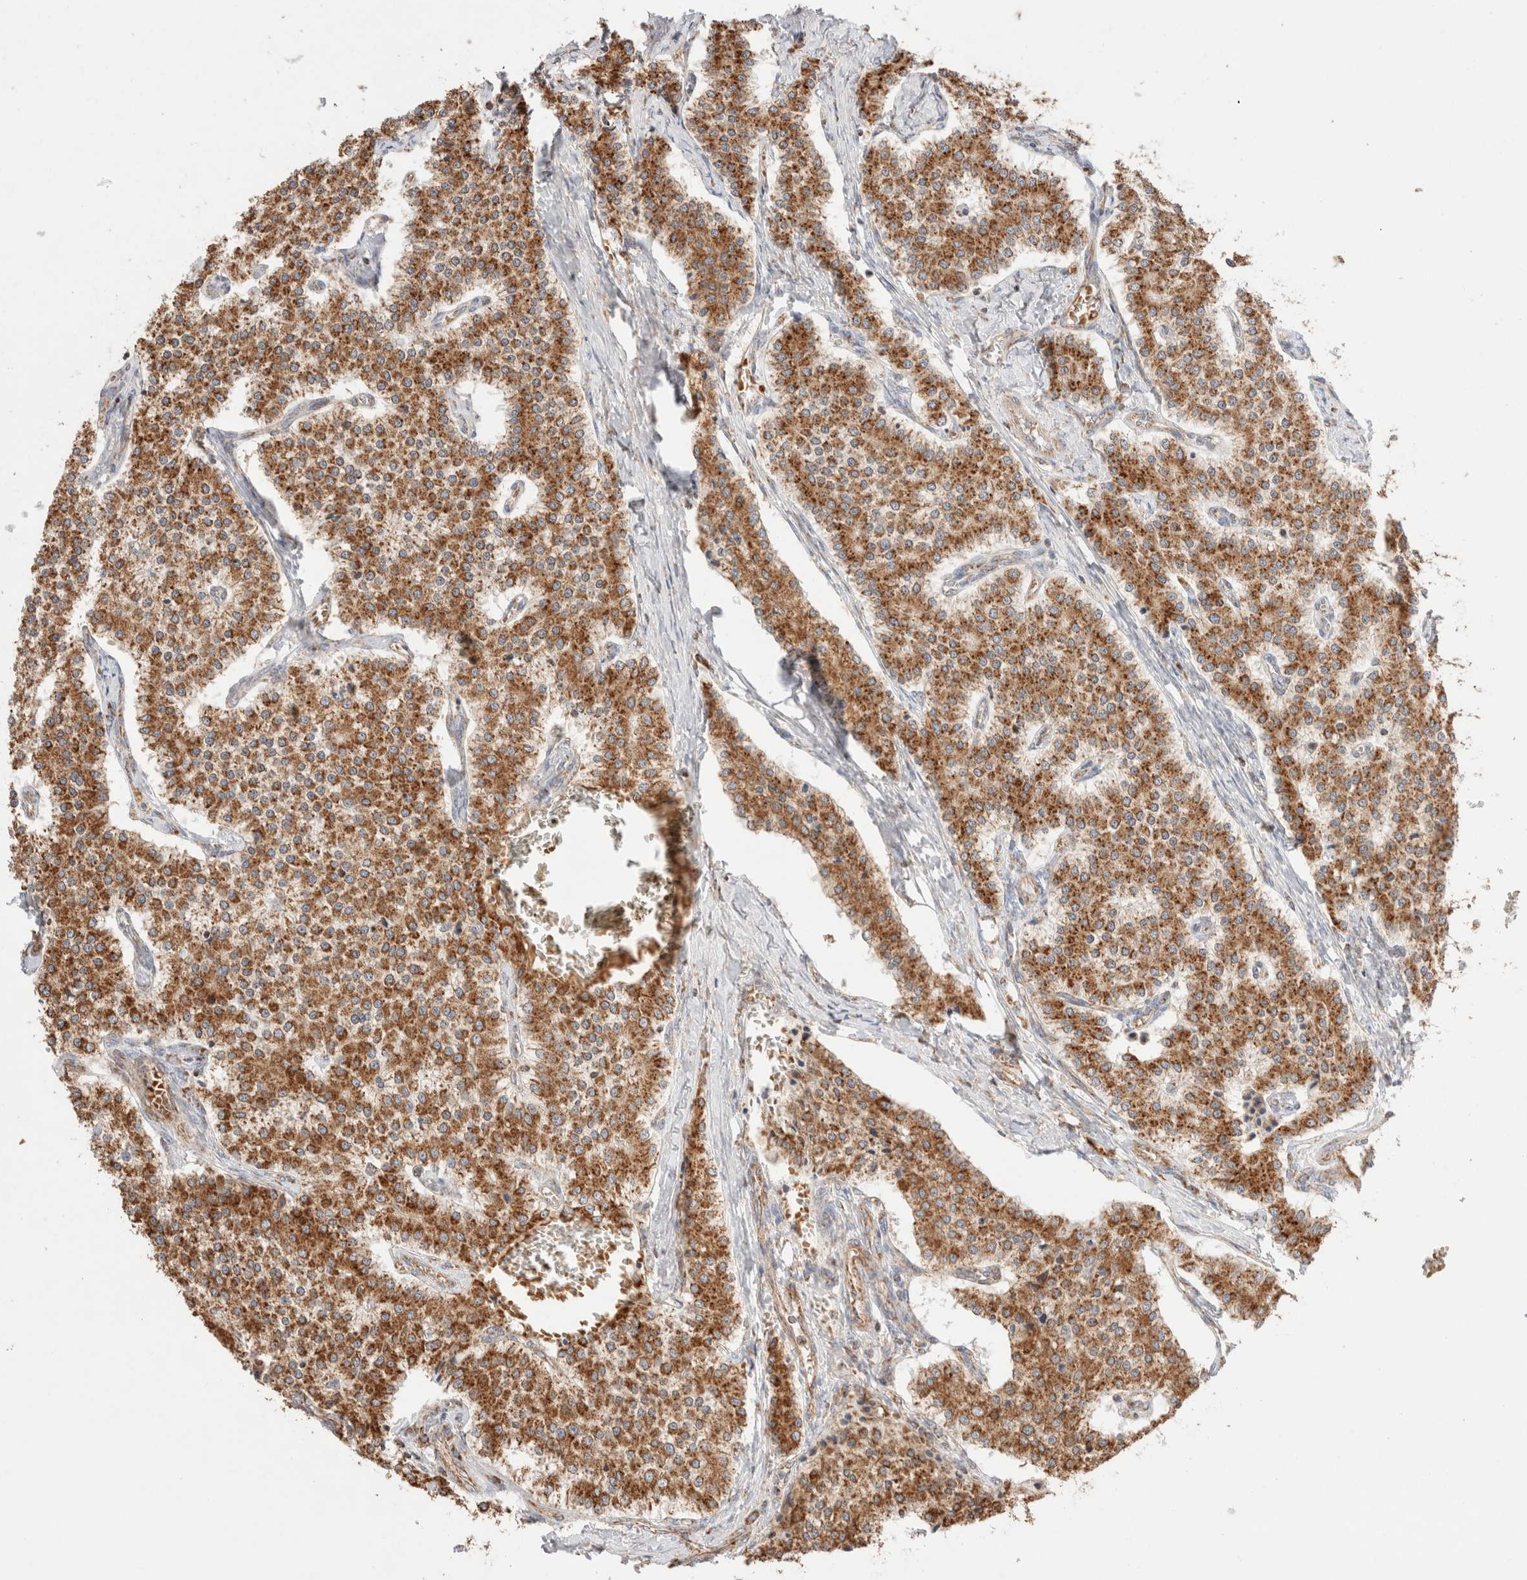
{"staining": {"intensity": "moderate", "quantity": ">75%", "location": "cytoplasmic/membranous"}, "tissue": "carcinoid", "cell_type": "Tumor cells", "image_type": "cancer", "snomed": [{"axis": "morphology", "description": "Carcinoid, malignant, NOS"}, {"axis": "topography", "description": "Colon"}], "caption": "Carcinoid stained with a protein marker displays moderate staining in tumor cells.", "gene": "TMPPE", "patient": {"sex": "female", "age": 52}}